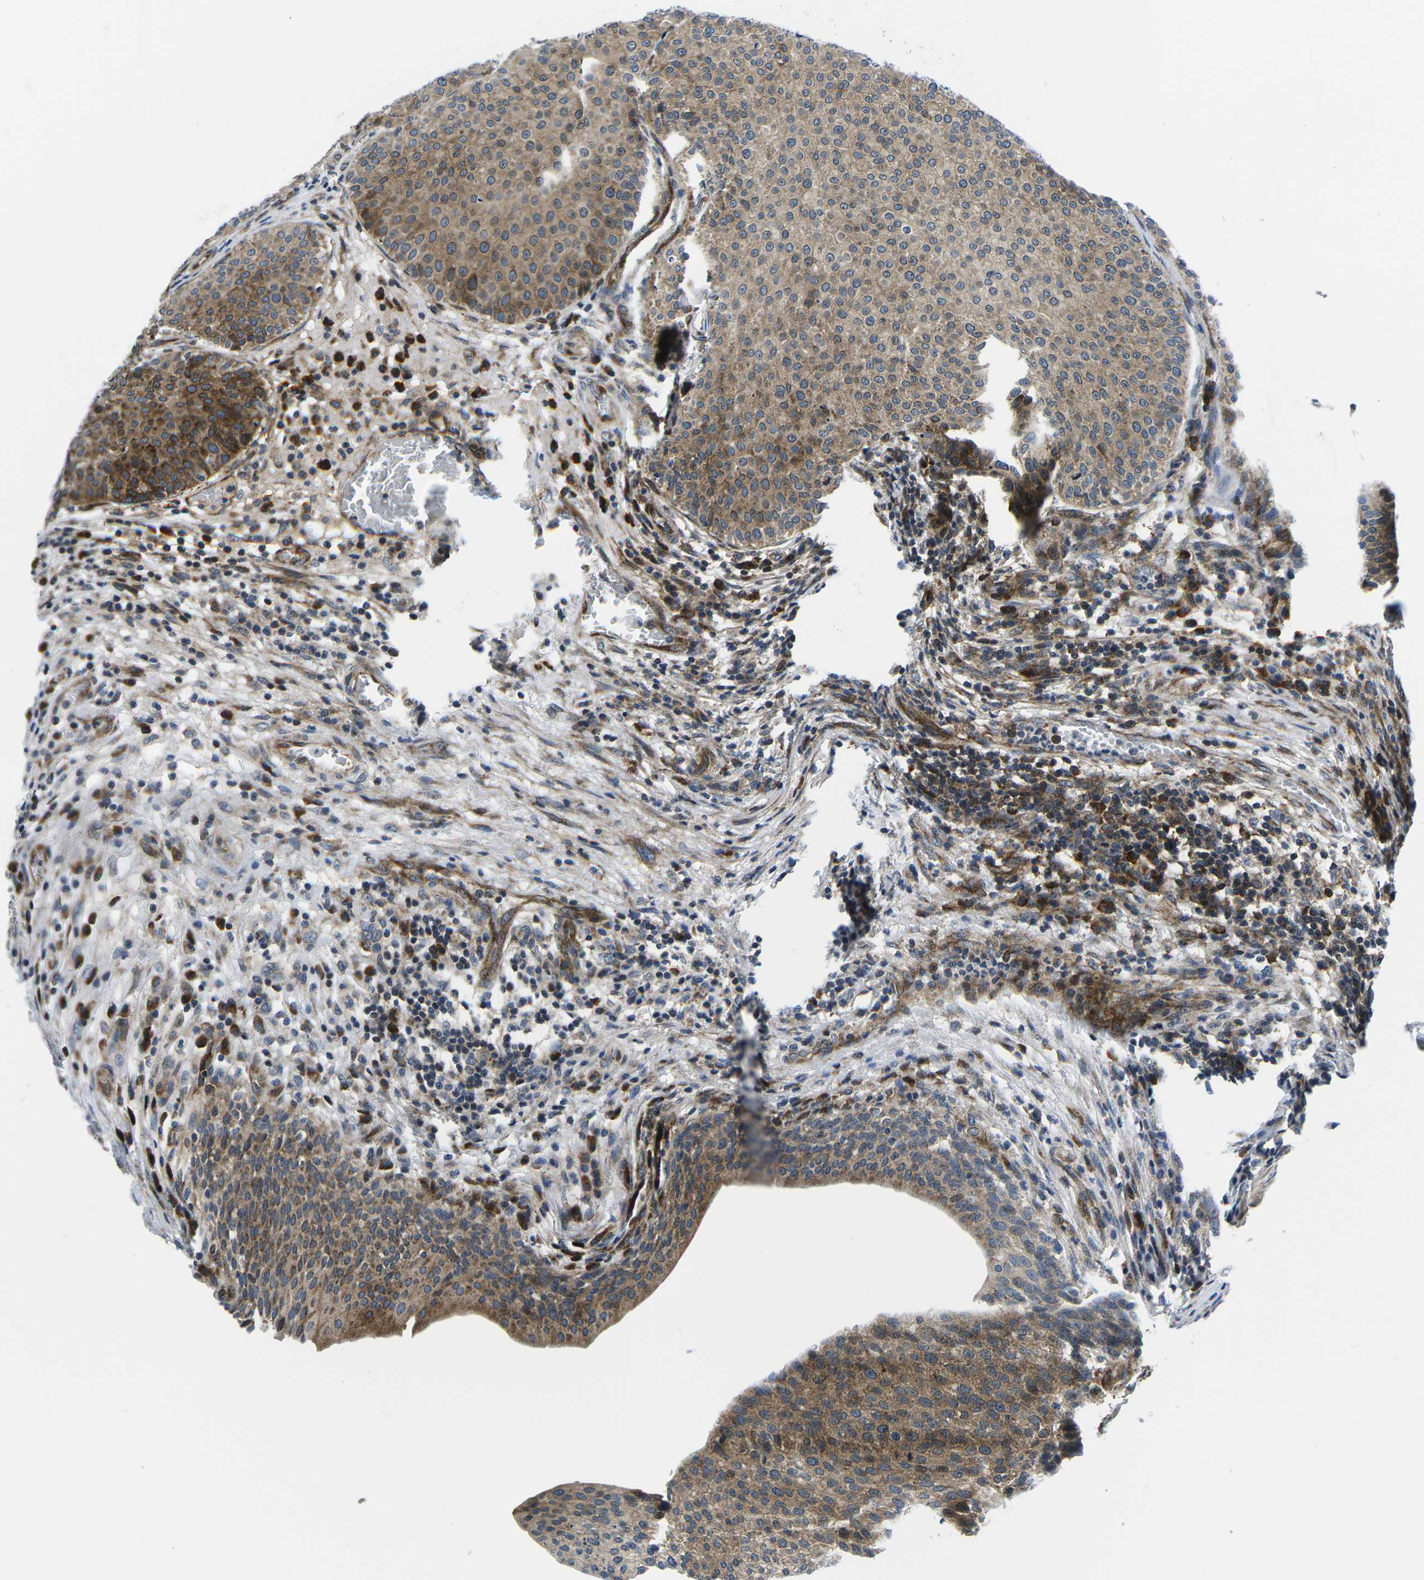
{"staining": {"intensity": "moderate", "quantity": ">75%", "location": "cytoplasmic/membranous,nuclear"}, "tissue": "urothelial cancer", "cell_type": "Tumor cells", "image_type": "cancer", "snomed": [{"axis": "morphology", "description": "Urothelial carcinoma, Low grade"}, {"axis": "topography", "description": "Smooth muscle"}, {"axis": "topography", "description": "Urinary bladder"}], "caption": "Immunohistochemical staining of urothelial cancer exhibits medium levels of moderate cytoplasmic/membranous and nuclear protein staining in approximately >75% of tumor cells. The staining was performed using DAB to visualize the protein expression in brown, while the nuclei were stained in blue with hematoxylin (Magnification: 20x).", "gene": "EIF4E", "patient": {"sex": "male", "age": 60}}